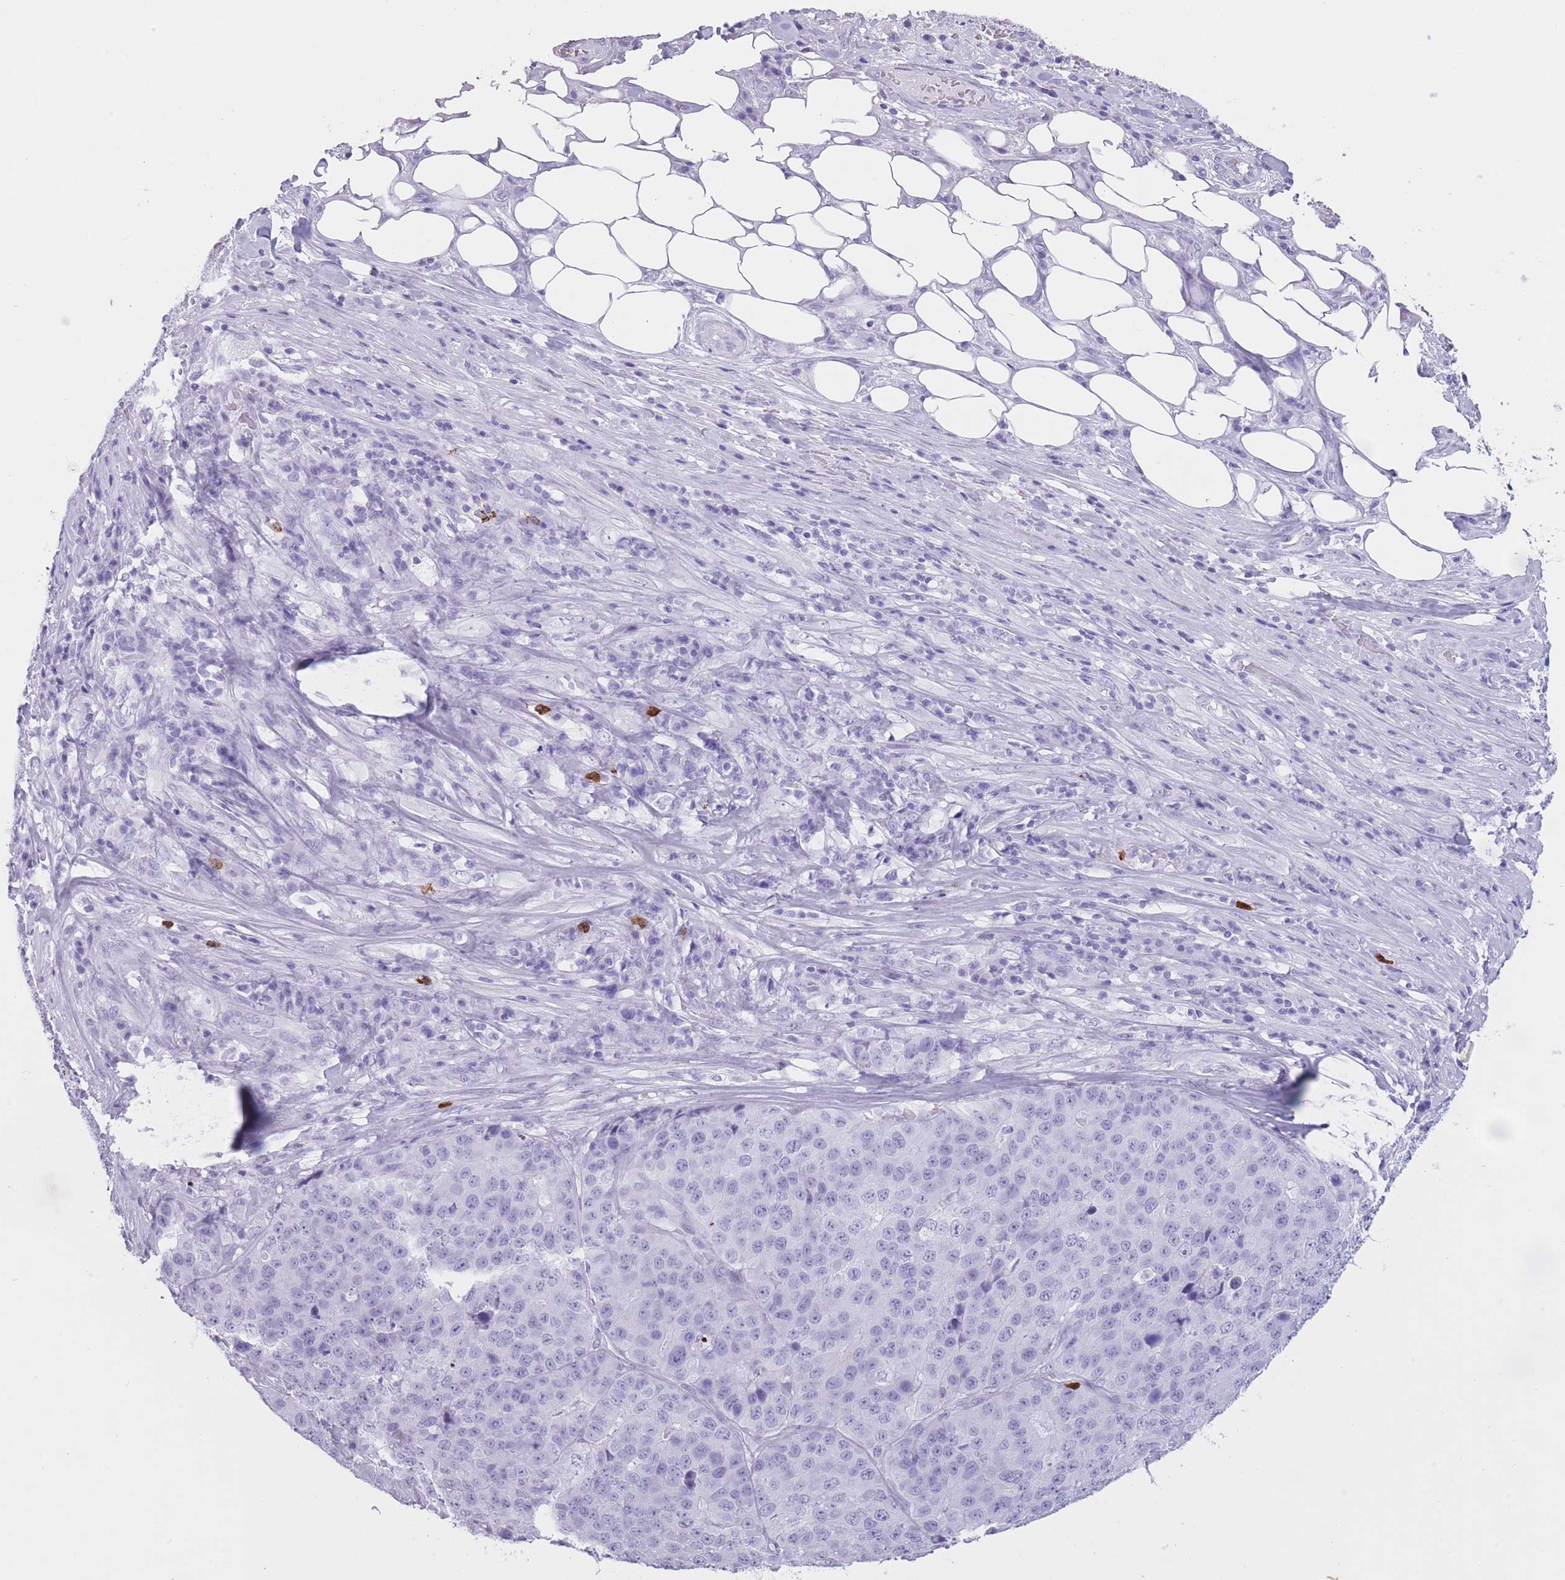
{"staining": {"intensity": "negative", "quantity": "none", "location": "none"}, "tissue": "stomach cancer", "cell_type": "Tumor cells", "image_type": "cancer", "snomed": [{"axis": "morphology", "description": "Adenocarcinoma, NOS"}, {"axis": "topography", "description": "Stomach"}], "caption": "IHC image of stomach adenocarcinoma stained for a protein (brown), which exhibits no positivity in tumor cells.", "gene": "OR4F21", "patient": {"sex": "male", "age": 71}}